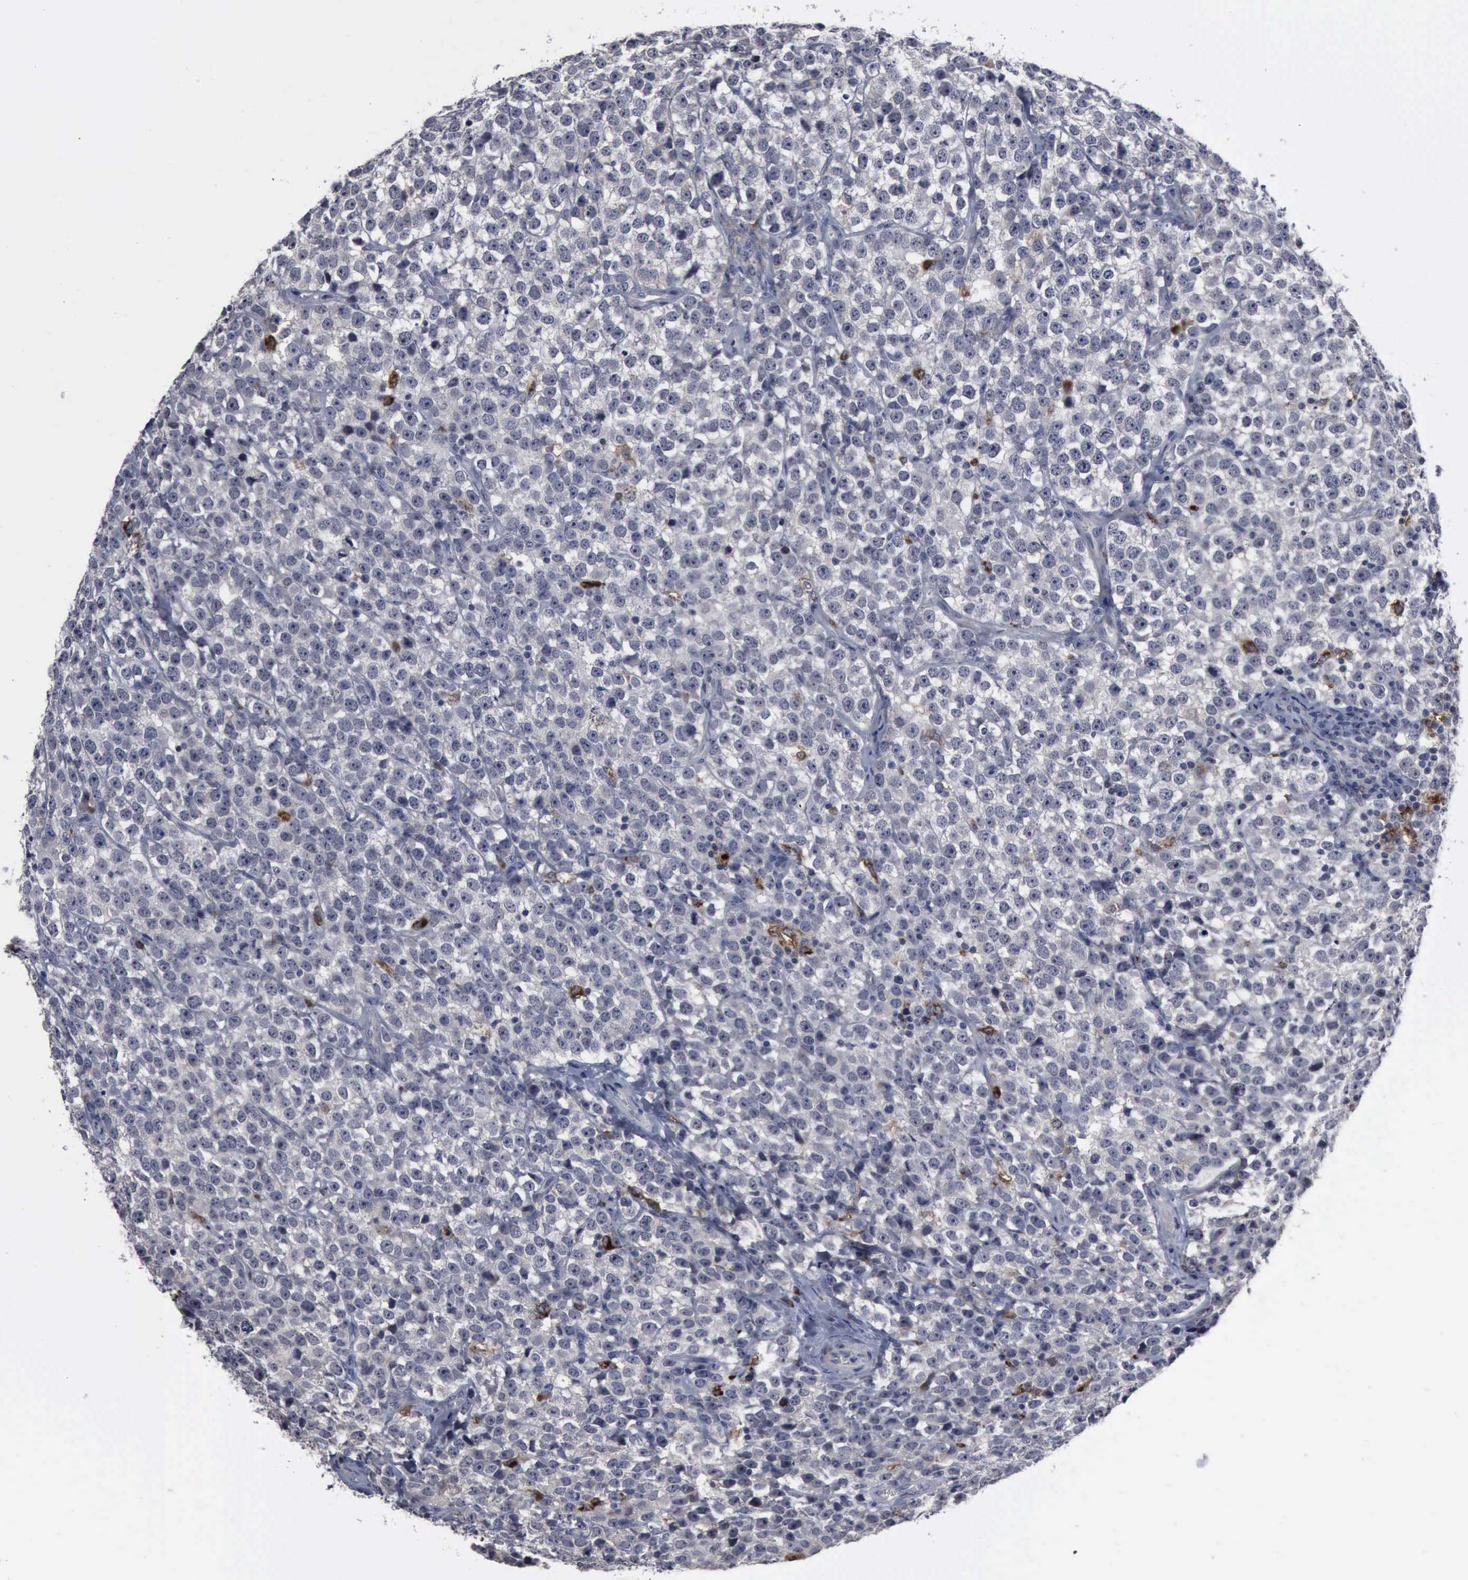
{"staining": {"intensity": "negative", "quantity": "none", "location": "none"}, "tissue": "testis cancer", "cell_type": "Tumor cells", "image_type": "cancer", "snomed": [{"axis": "morphology", "description": "Seminoma, NOS"}, {"axis": "topography", "description": "Testis"}], "caption": "Immunohistochemistry (IHC) micrograph of human testis seminoma stained for a protein (brown), which displays no staining in tumor cells.", "gene": "MYO18B", "patient": {"sex": "male", "age": 25}}